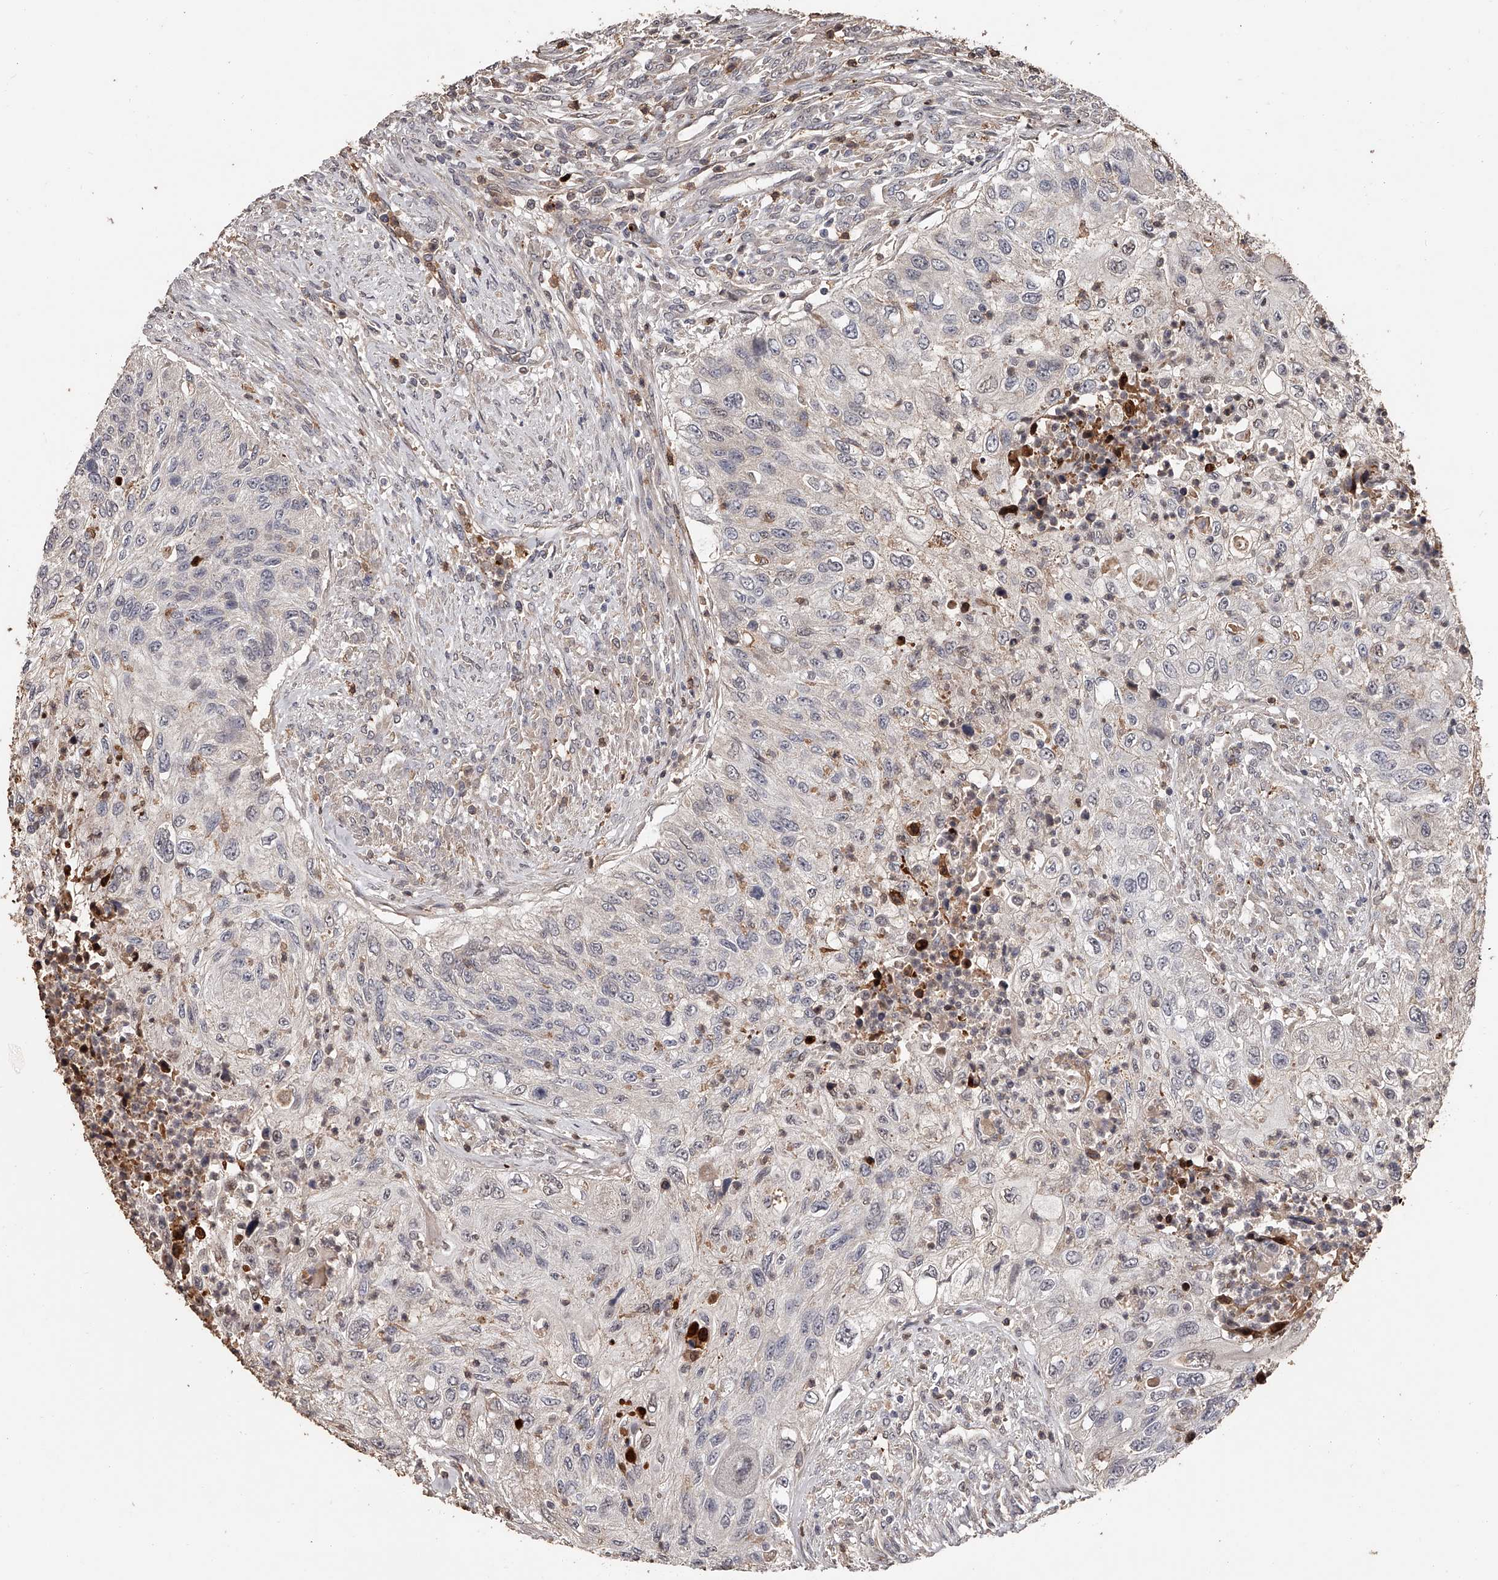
{"staining": {"intensity": "negative", "quantity": "none", "location": "none"}, "tissue": "urothelial cancer", "cell_type": "Tumor cells", "image_type": "cancer", "snomed": [{"axis": "morphology", "description": "Urothelial carcinoma, High grade"}, {"axis": "topography", "description": "Urinary bladder"}], "caption": "Immunohistochemistry (IHC) of human urothelial cancer exhibits no expression in tumor cells. (Immunohistochemistry, brightfield microscopy, high magnification).", "gene": "URGCP", "patient": {"sex": "female", "age": 60}}